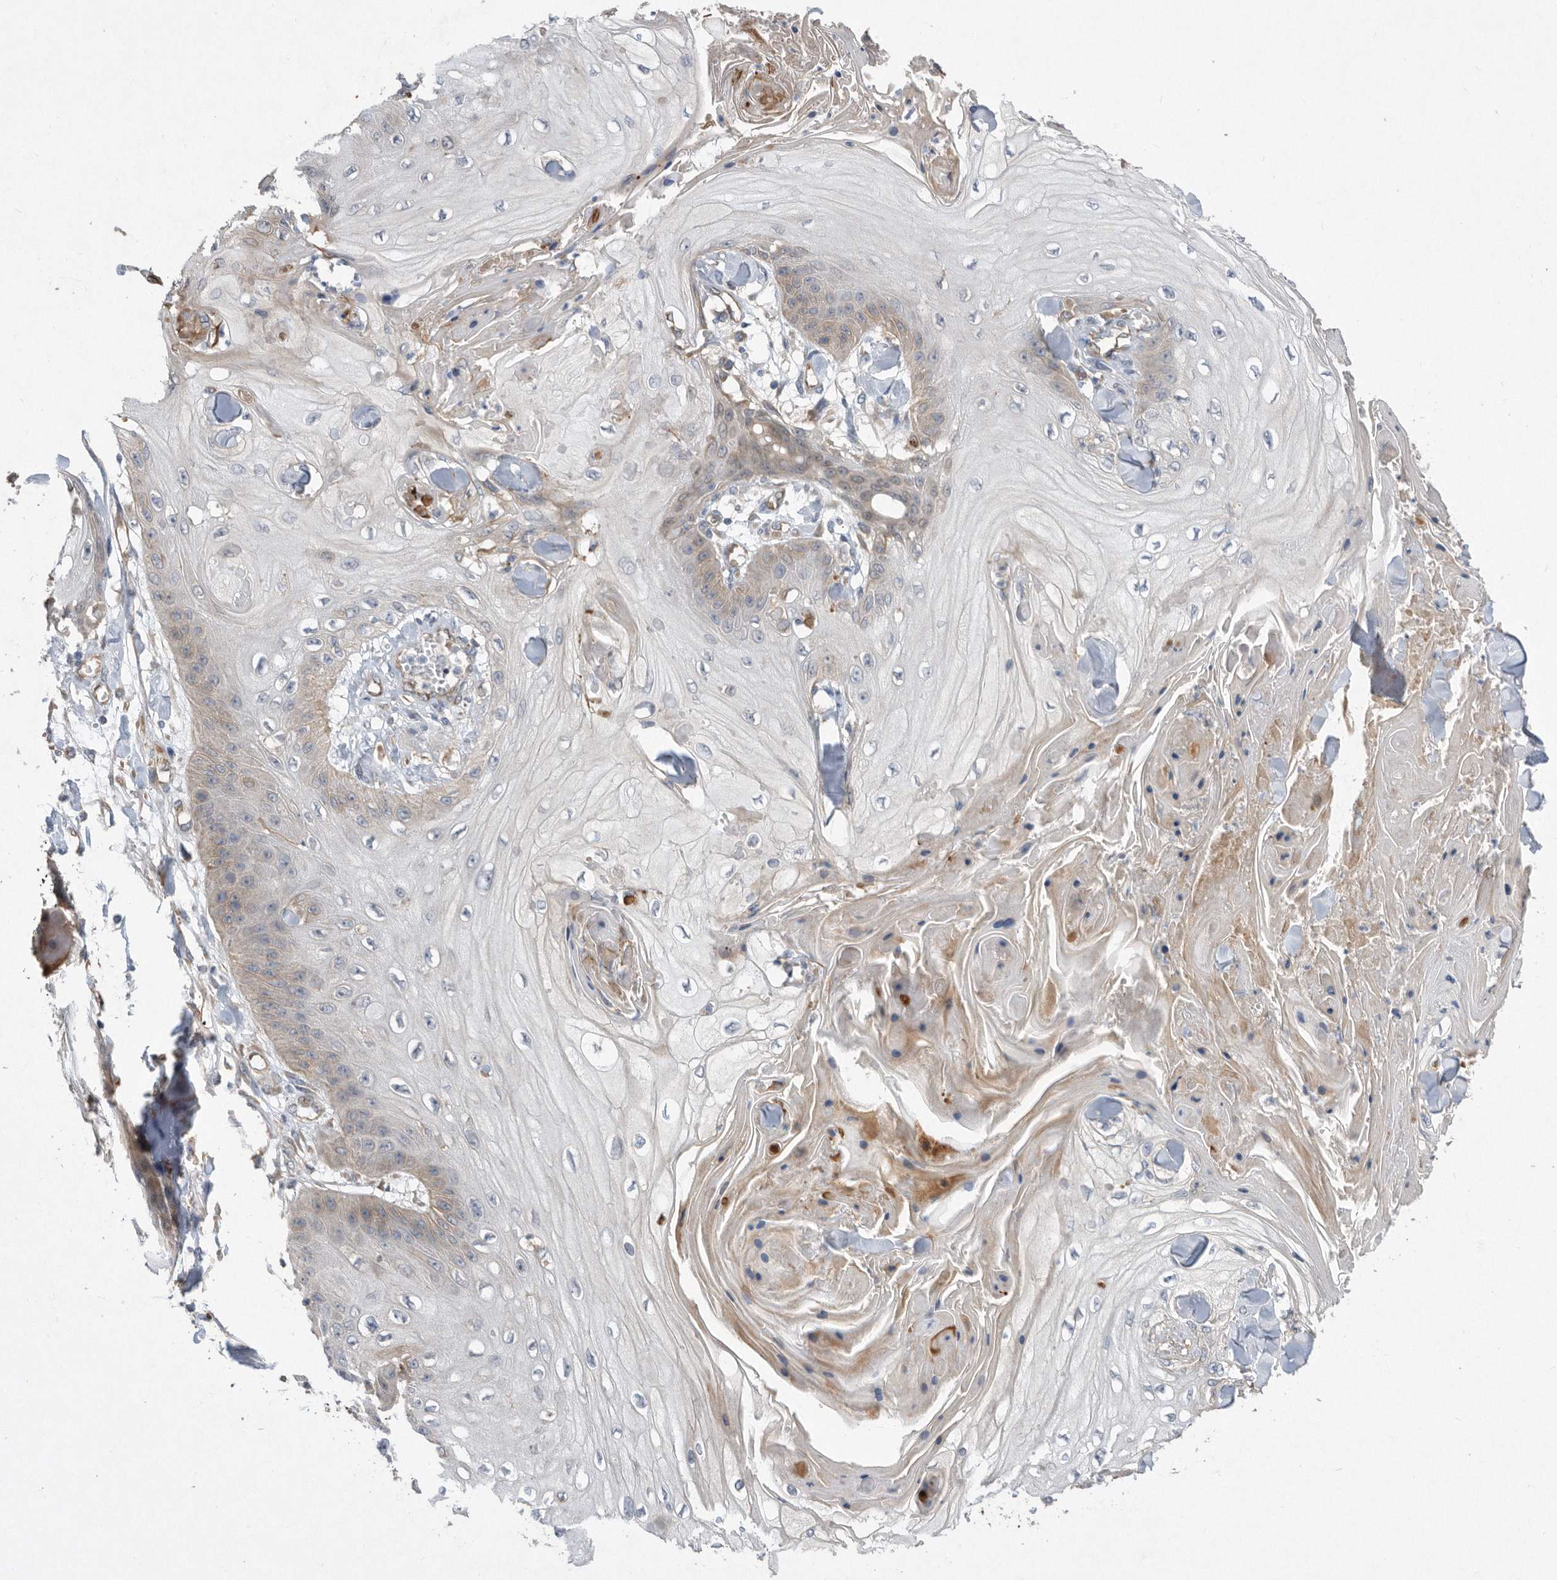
{"staining": {"intensity": "weak", "quantity": "<25%", "location": "cytoplasmic/membranous"}, "tissue": "skin cancer", "cell_type": "Tumor cells", "image_type": "cancer", "snomed": [{"axis": "morphology", "description": "Squamous cell carcinoma, NOS"}, {"axis": "topography", "description": "Skin"}], "caption": "High power microscopy photomicrograph of an immunohistochemistry (IHC) histopathology image of skin cancer (squamous cell carcinoma), revealing no significant positivity in tumor cells.", "gene": "PON2", "patient": {"sex": "male", "age": 74}}